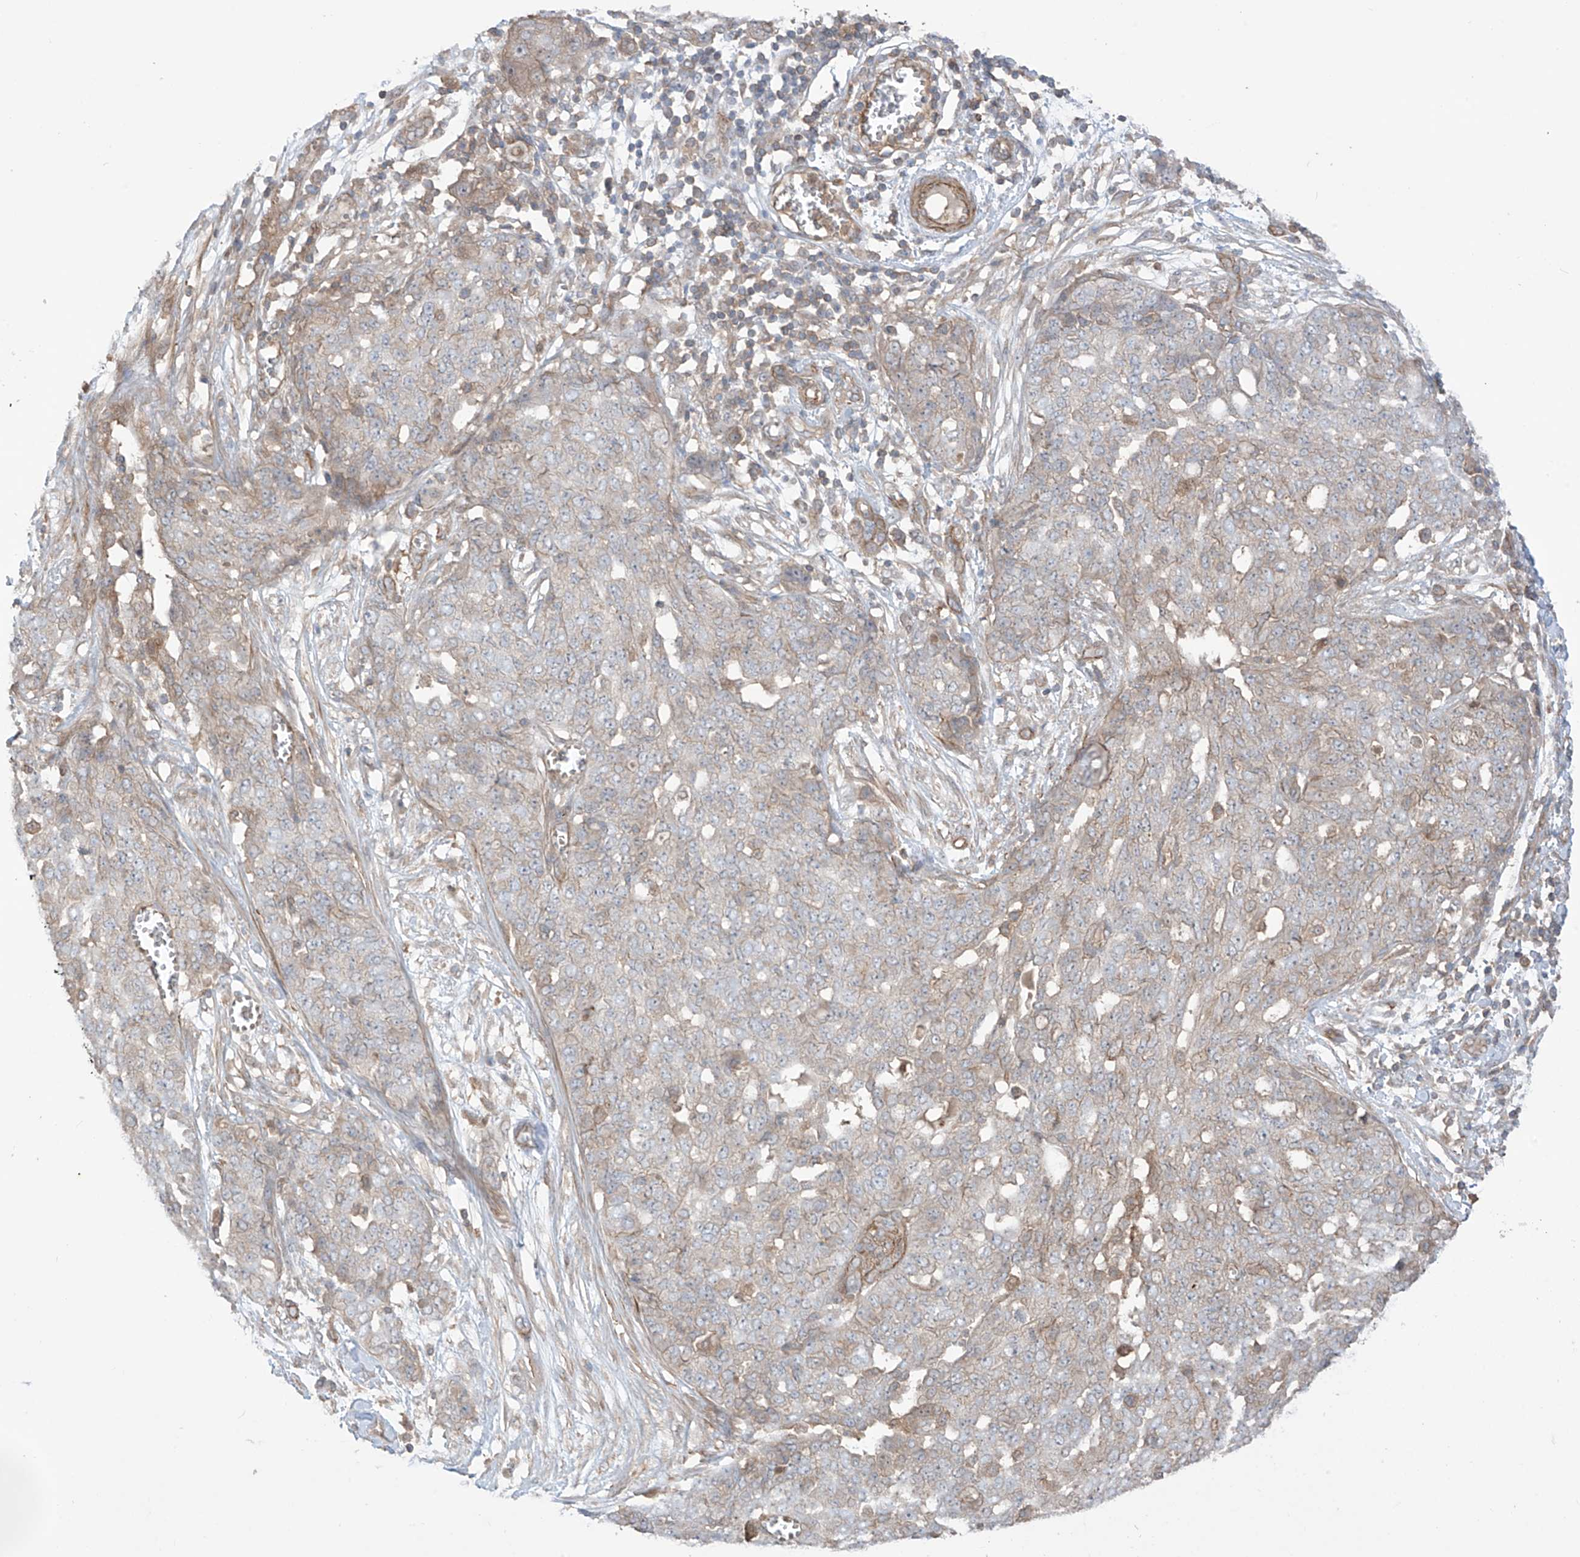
{"staining": {"intensity": "weak", "quantity": "<25%", "location": "cytoplasmic/membranous"}, "tissue": "ovarian cancer", "cell_type": "Tumor cells", "image_type": "cancer", "snomed": [{"axis": "morphology", "description": "Cystadenocarcinoma, serous, NOS"}, {"axis": "topography", "description": "Soft tissue"}, {"axis": "topography", "description": "Ovary"}], "caption": "Tumor cells show no significant protein staining in ovarian cancer.", "gene": "TRMU", "patient": {"sex": "female", "age": 57}}